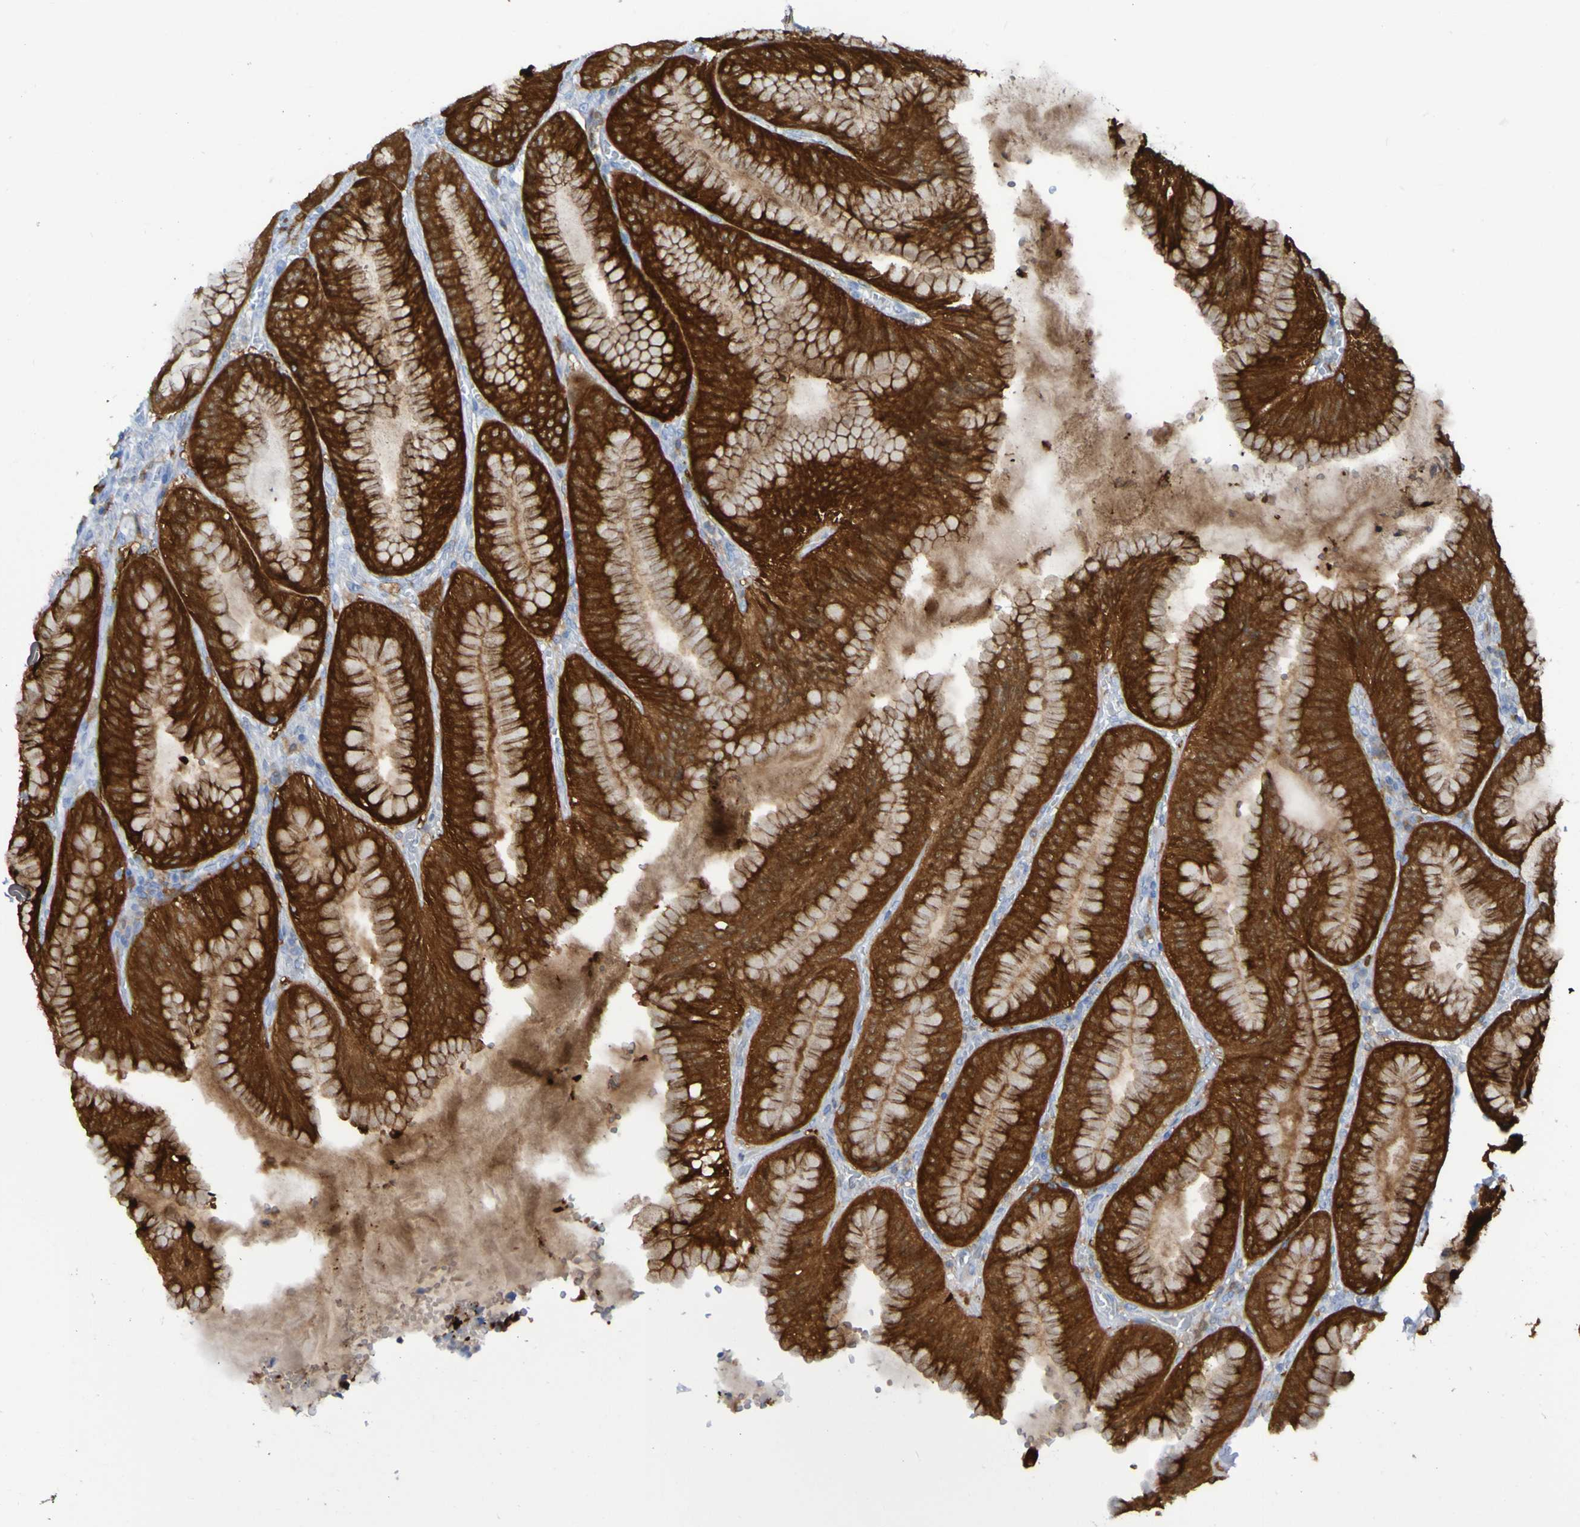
{"staining": {"intensity": "strong", "quantity": ">75%", "location": "cytoplasmic/membranous"}, "tissue": "stomach", "cell_type": "Glandular cells", "image_type": "normal", "snomed": [{"axis": "morphology", "description": "Normal tissue, NOS"}, {"axis": "topography", "description": "Stomach, lower"}], "caption": "Protein expression analysis of benign human stomach reveals strong cytoplasmic/membranous staining in approximately >75% of glandular cells. Ihc stains the protein in brown and the nuclei are stained blue.", "gene": "MPPE1", "patient": {"sex": "male", "age": 71}}